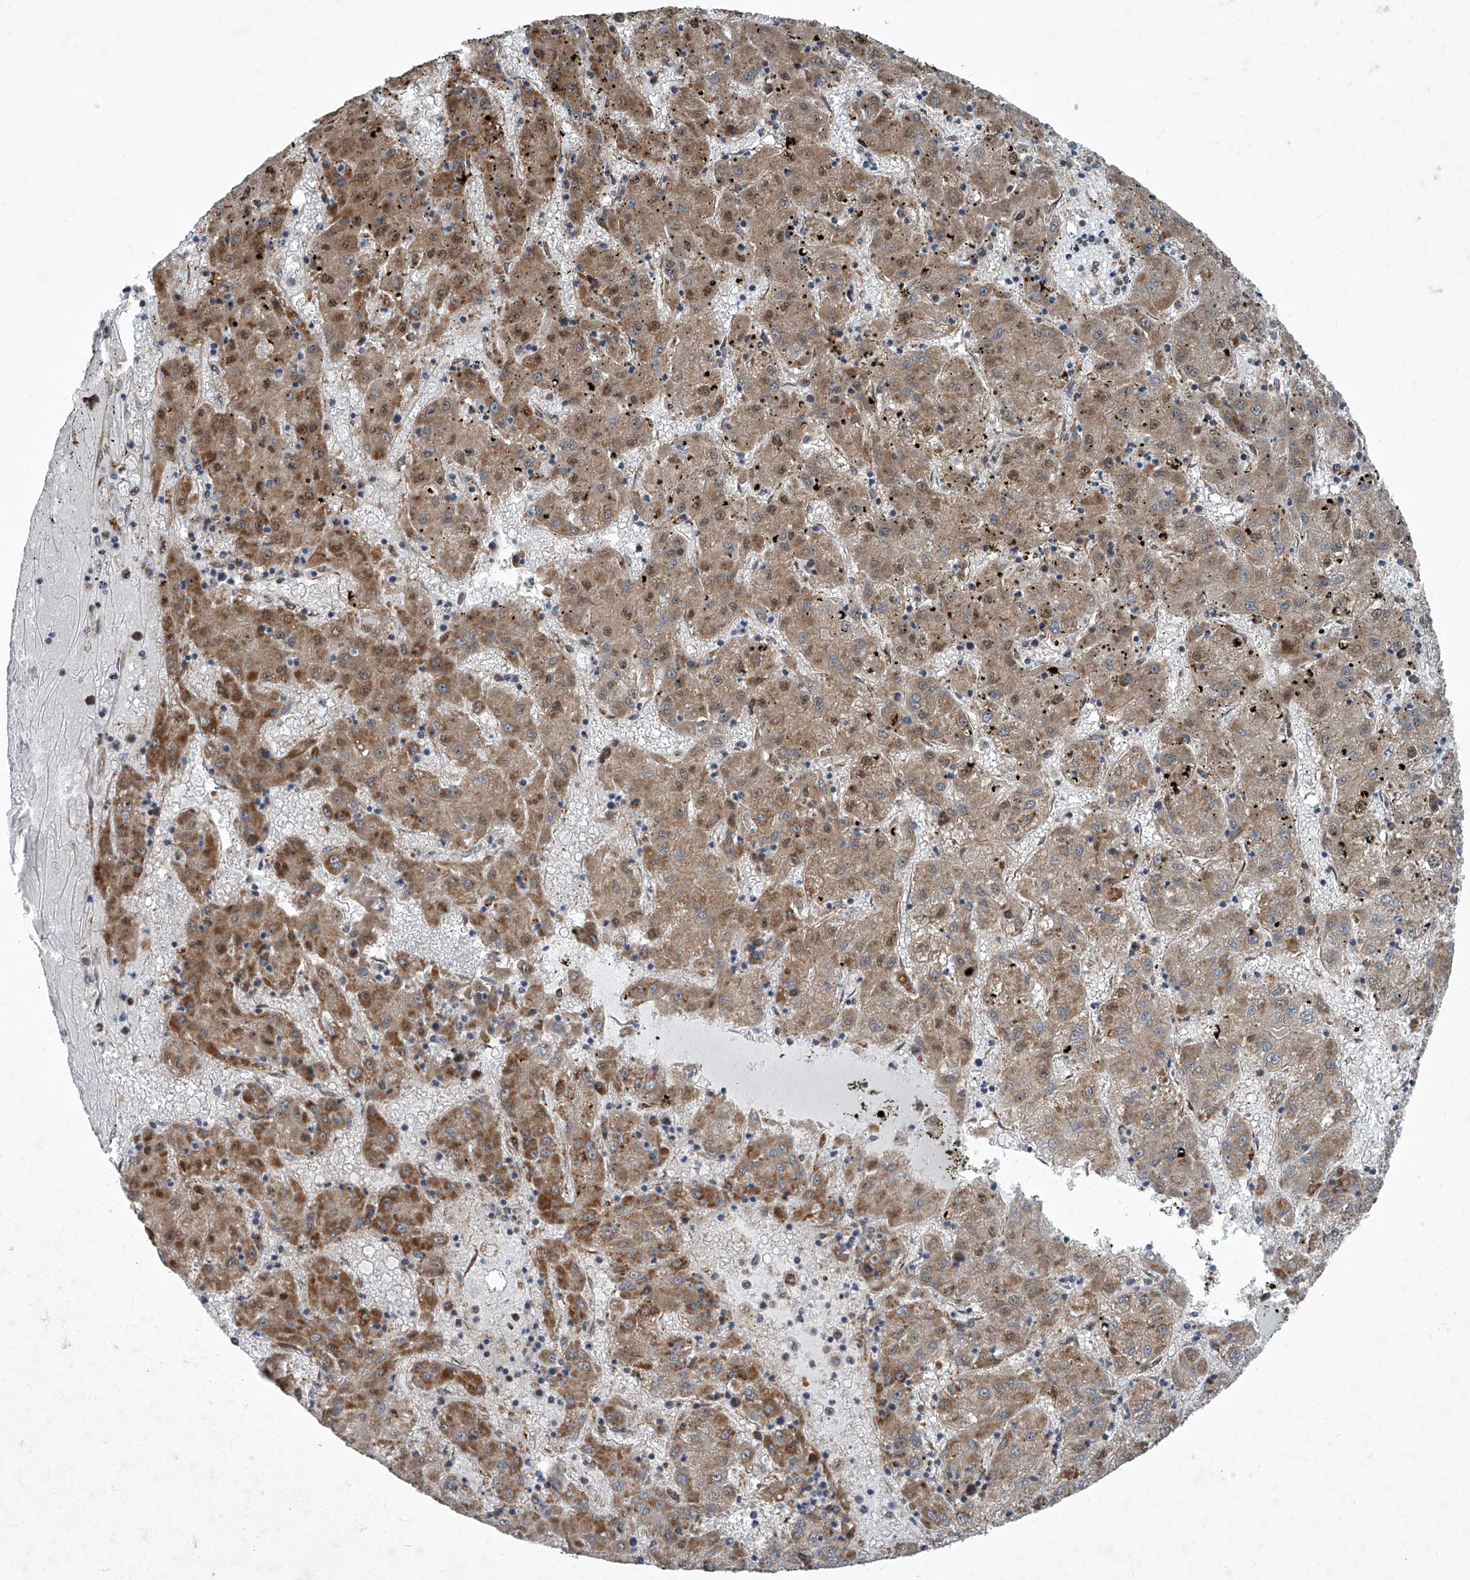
{"staining": {"intensity": "moderate", "quantity": ">75%", "location": "cytoplasmic/membranous,nuclear"}, "tissue": "liver cancer", "cell_type": "Tumor cells", "image_type": "cancer", "snomed": [{"axis": "morphology", "description": "Carcinoma, Hepatocellular, NOS"}, {"axis": "topography", "description": "Liver"}], "caption": "Tumor cells reveal medium levels of moderate cytoplasmic/membranous and nuclear staining in about >75% of cells in human liver hepatocellular carcinoma.", "gene": "GPR132", "patient": {"sex": "male", "age": 72}}